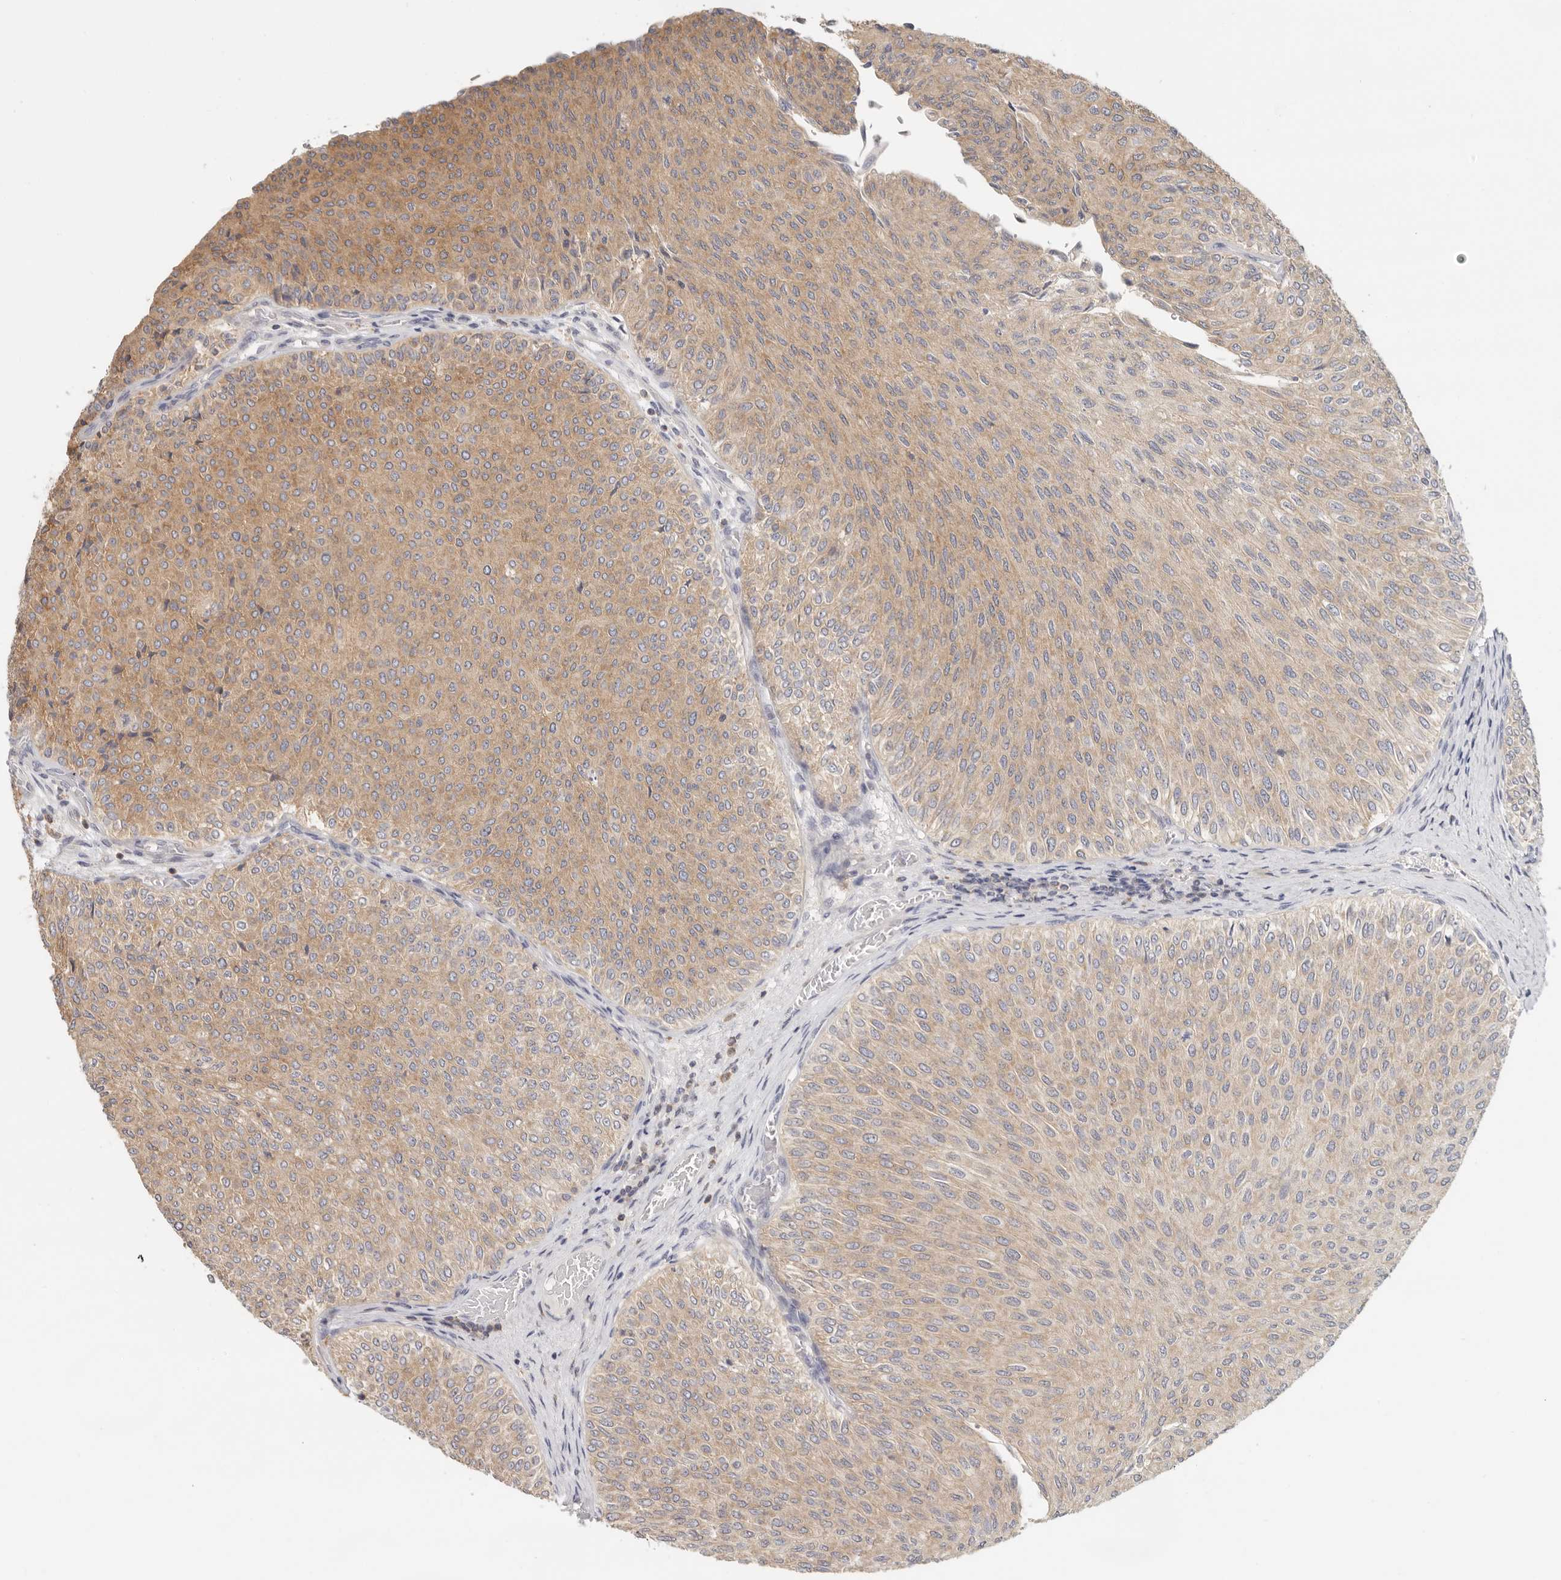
{"staining": {"intensity": "moderate", "quantity": "25%-75%", "location": "cytoplasmic/membranous"}, "tissue": "urothelial cancer", "cell_type": "Tumor cells", "image_type": "cancer", "snomed": [{"axis": "morphology", "description": "Urothelial carcinoma, Low grade"}, {"axis": "topography", "description": "Urinary bladder"}], "caption": "This photomicrograph shows immunohistochemistry (IHC) staining of low-grade urothelial carcinoma, with medium moderate cytoplasmic/membranous positivity in approximately 25%-75% of tumor cells.", "gene": "ANXA9", "patient": {"sex": "male", "age": 78}}